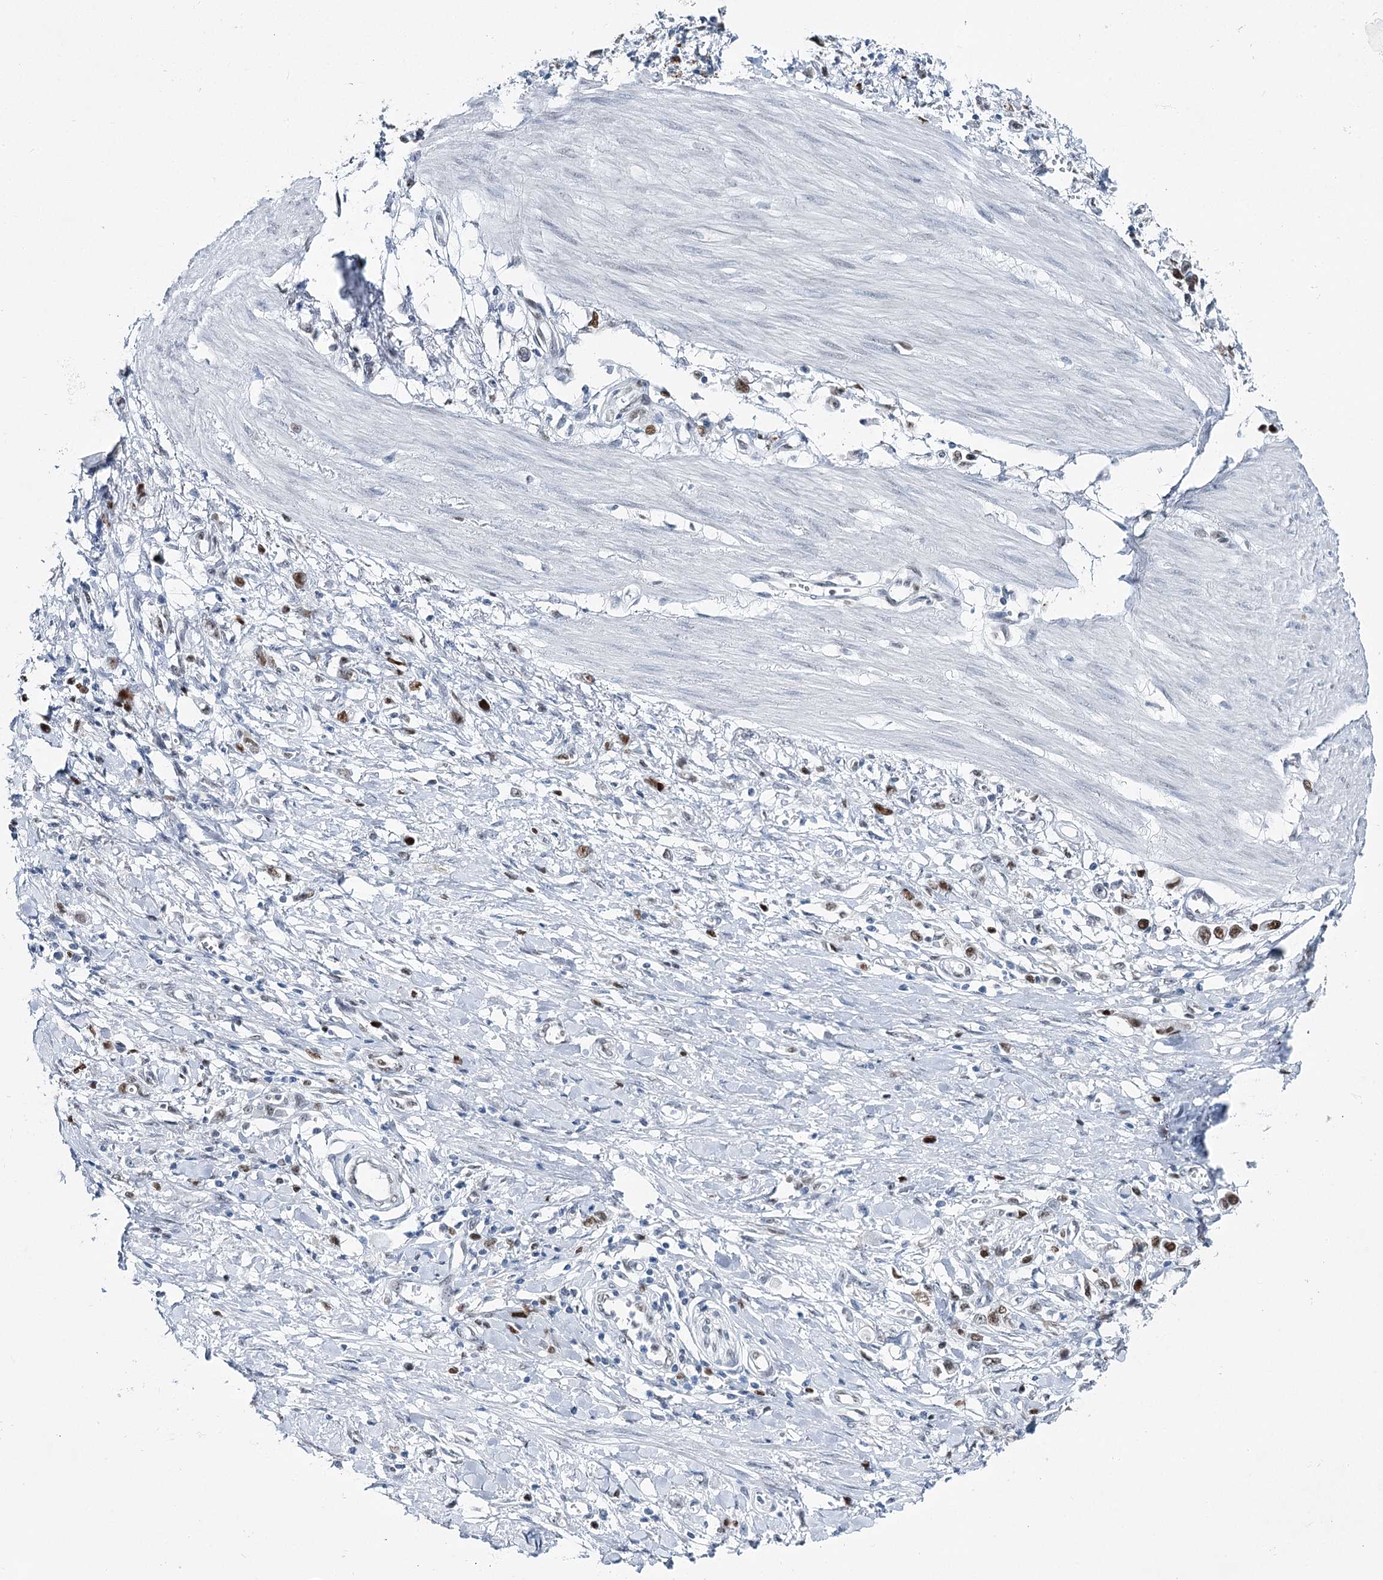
{"staining": {"intensity": "moderate", "quantity": "25%-75%", "location": "nuclear"}, "tissue": "stomach cancer", "cell_type": "Tumor cells", "image_type": "cancer", "snomed": [{"axis": "morphology", "description": "Adenocarcinoma, NOS"}, {"axis": "topography", "description": "Stomach"}], "caption": "IHC micrograph of human stomach cancer stained for a protein (brown), which displays medium levels of moderate nuclear expression in approximately 25%-75% of tumor cells.", "gene": "HAT1", "patient": {"sex": "female", "age": 76}}